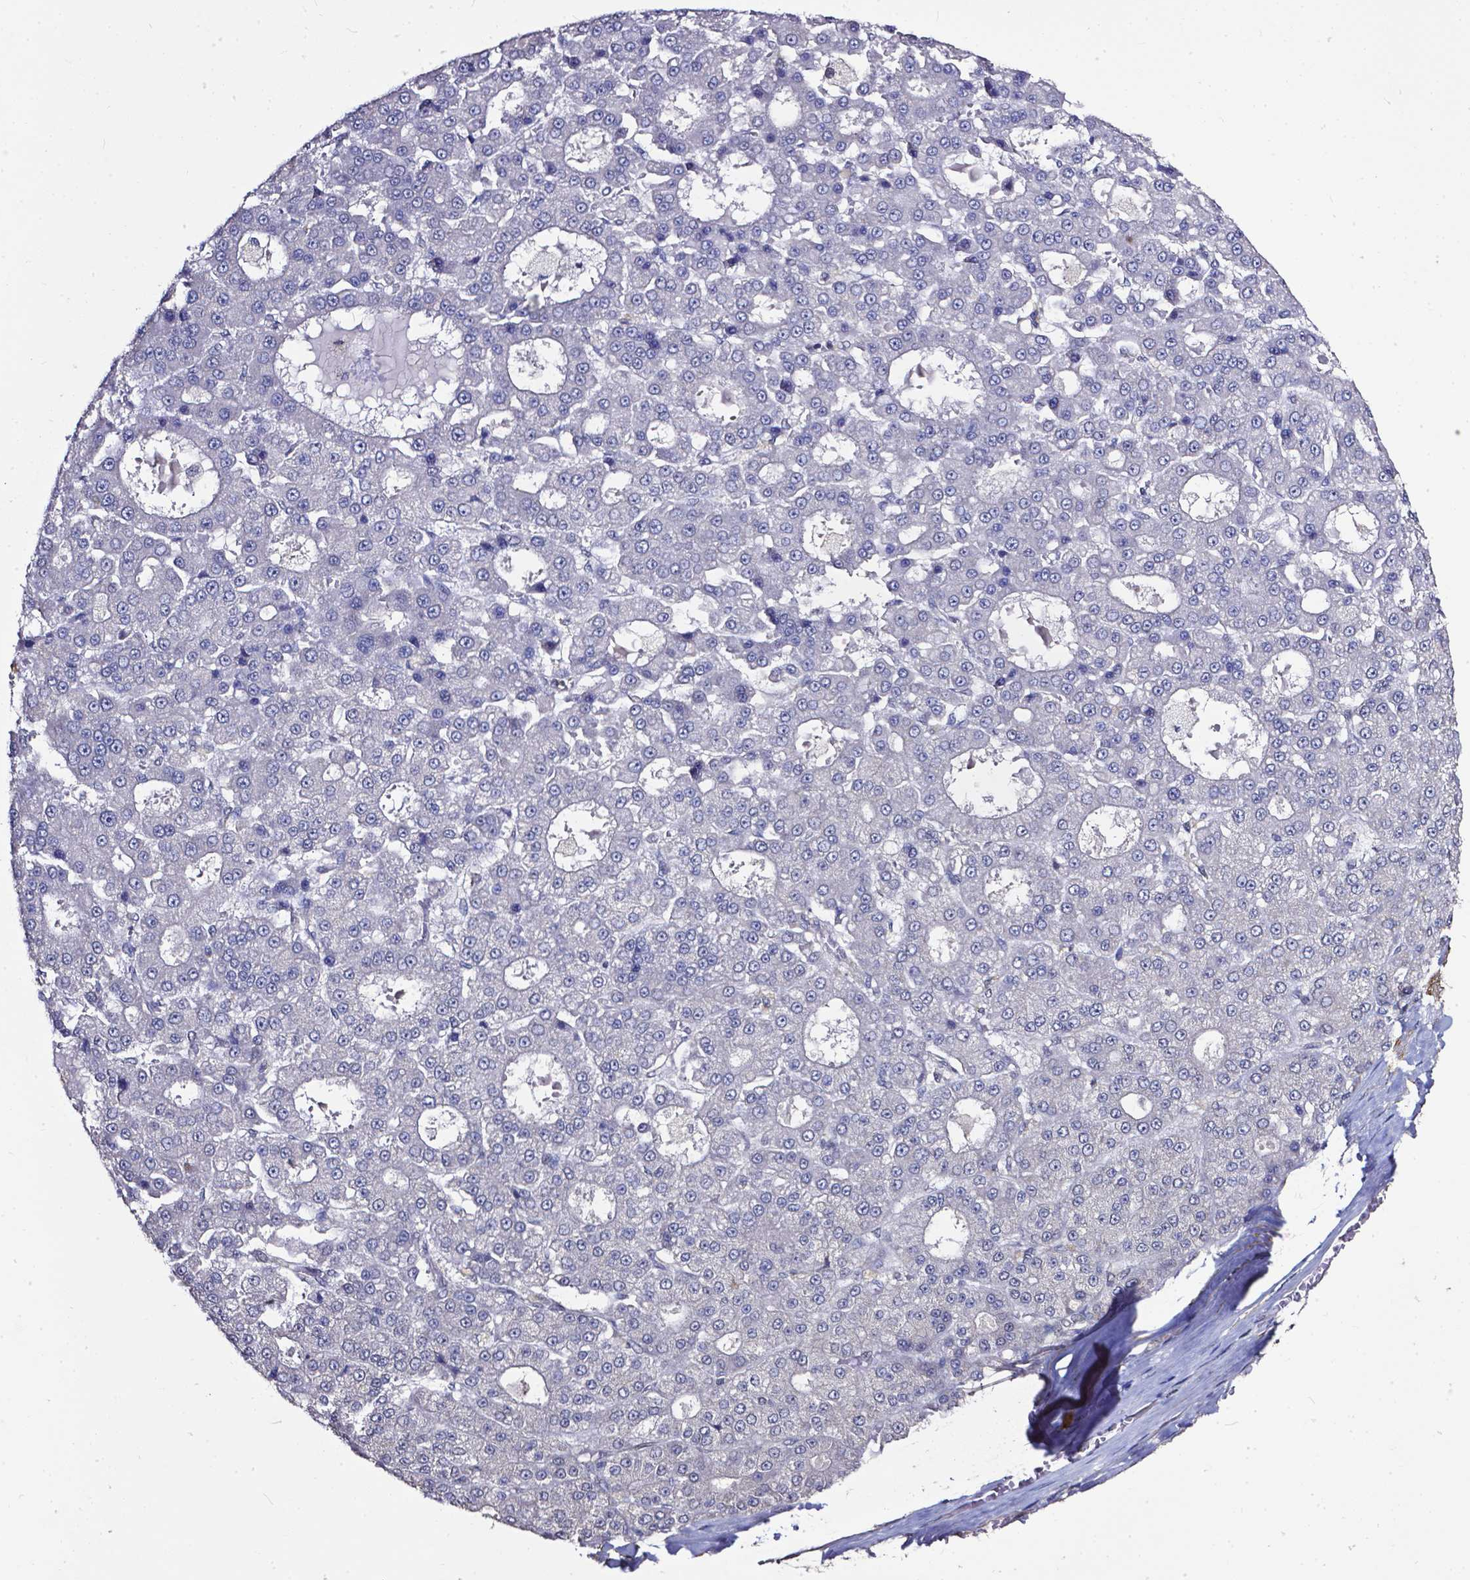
{"staining": {"intensity": "negative", "quantity": "none", "location": "none"}, "tissue": "liver cancer", "cell_type": "Tumor cells", "image_type": "cancer", "snomed": [{"axis": "morphology", "description": "Carcinoma, Hepatocellular, NOS"}, {"axis": "topography", "description": "Liver"}], "caption": "Liver cancer stained for a protein using immunohistochemistry (IHC) exhibits no staining tumor cells.", "gene": "OTUB1", "patient": {"sex": "male", "age": 70}}